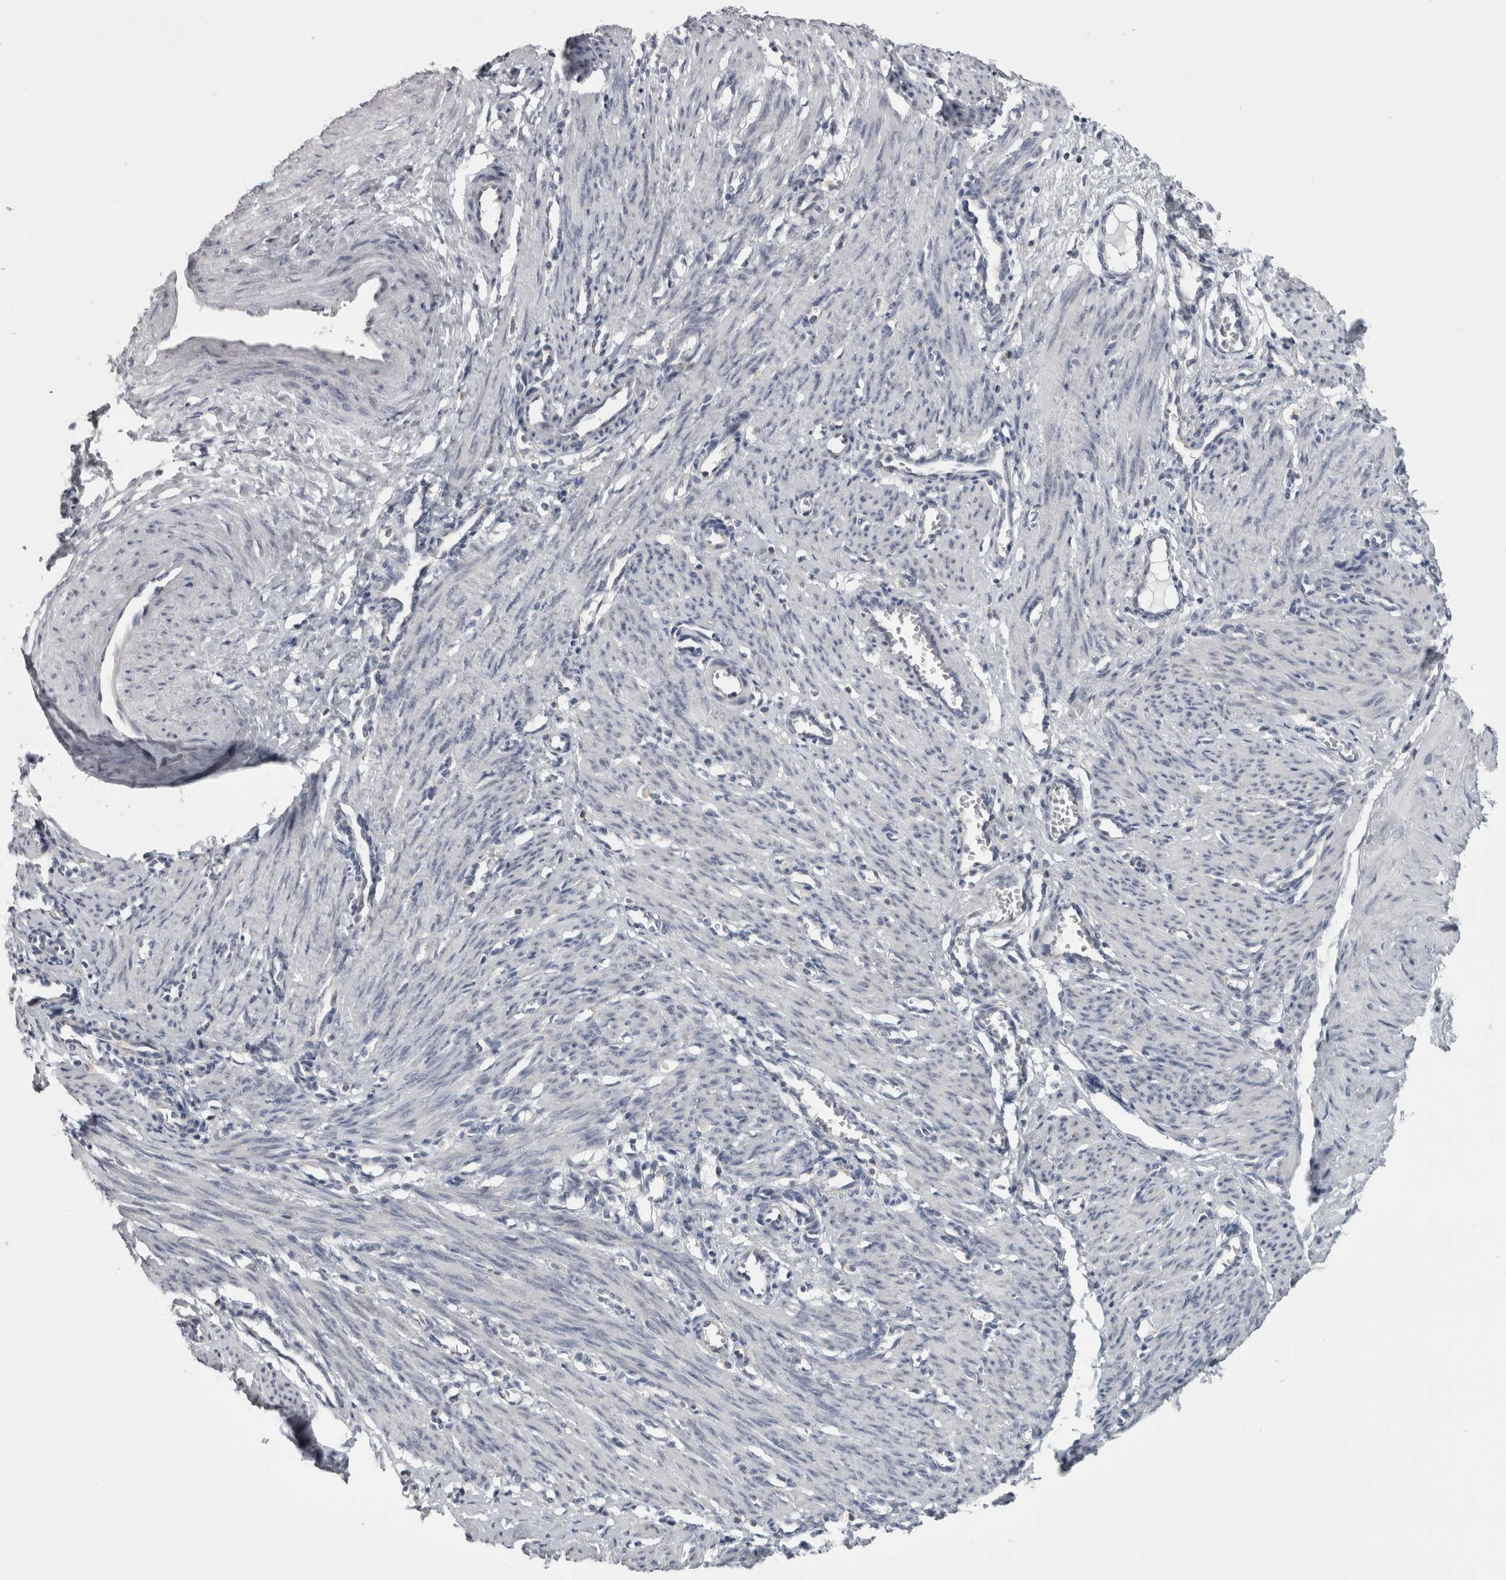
{"staining": {"intensity": "negative", "quantity": "none", "location": "none"}, "tissue": "smooth muscle", "cell_type": "Smooth muscle cells", "image_type": "normal", "snomed": [{"axis": "morphology", "description": "Normal tissue, NOS"}, {"axis": "topography", "description": "Endometrium"}], "caption": "A high-resolution histopathology image shows immunohistochemistry (IHC) staining of normal smooth muscle, which displays no significant positivity in smooth muscle cells.", "gene": "PRRC2C", "patient": {"sex": "female", "age": 33}}